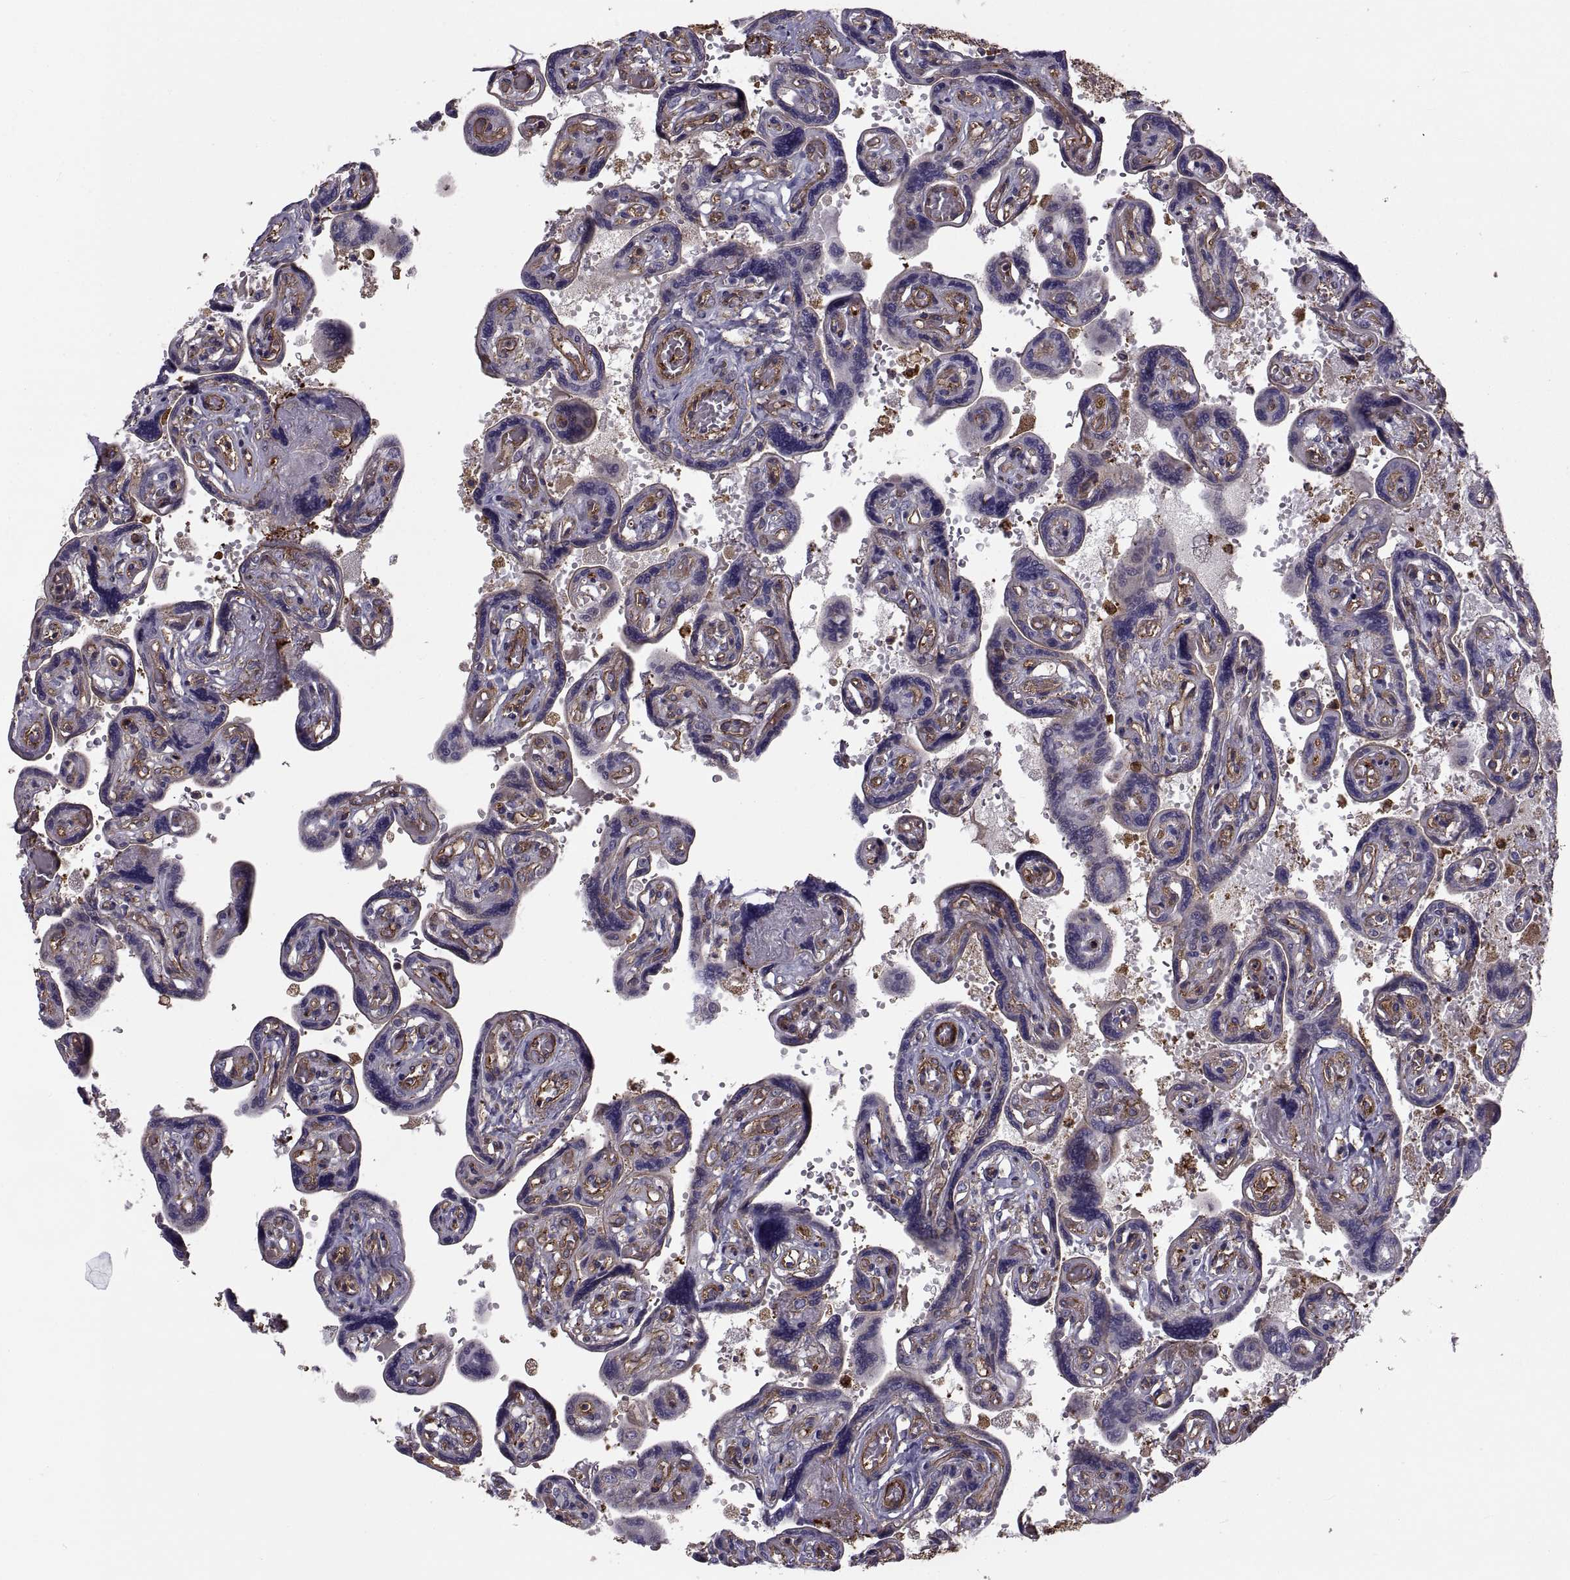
{"staining": {"intensity": "strong", "quantity": ">75%", "location": "cytoplasmic/membranous"}, "tissue": "placenta", "cell_type": "Decidual cells", "image_type": "normal", "snomed": [{"axis": "morphology", "description": "Normal tissue, NOS"}, {"axis": "topography", "description": "Placenta"}], "caption": "Brown immunohistochemical staining in unremarkable placenta displays strong cytoplasmic/membranous positivity in about >75% of decidual cells. (IHC, brightfield microscopy, high magnification).", "gene": "MYH9", "patient": {"sex": "female", "age": 32}}